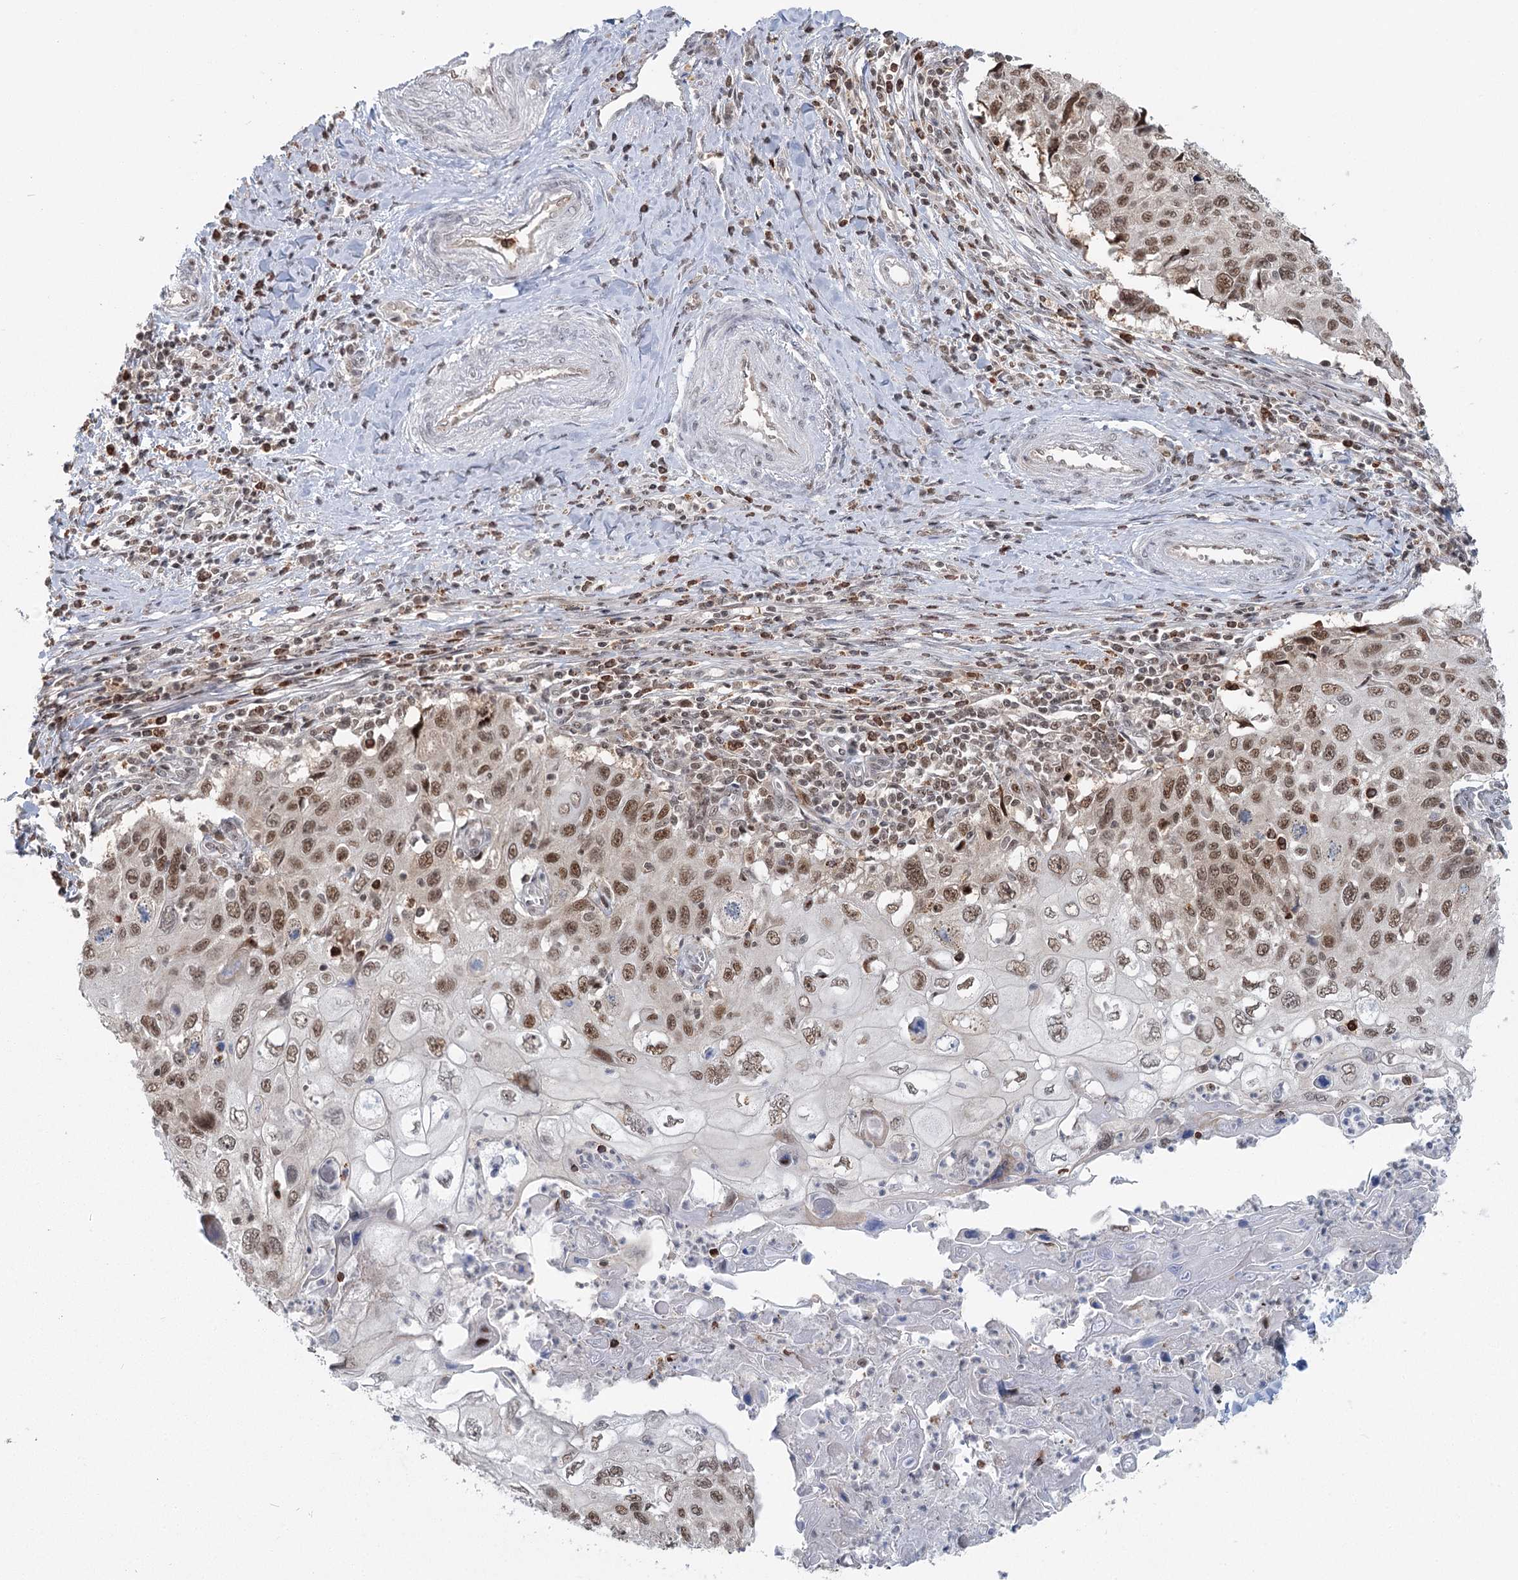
{"staining": {"intensity": "moderate", "quantity": ">75%", "location": "nuclear"}, "tissue": "cervical cancer", "cell_type": "Tumor cells", "image_type": "cancer", "snomed": [{"axis": "morphology", "description": "Squamous cell carcinoma, NOS"}, {"axis": "topography", "description": "Cervix"}], "caption": "Immunohistochemical staining of squamous cell carcinoma (cervical) exhibits moderate nuclear protein expression in about >75% of tumor cells.", "gene": "PDS5A", "patient": {"sex": "female", "age": 70}}